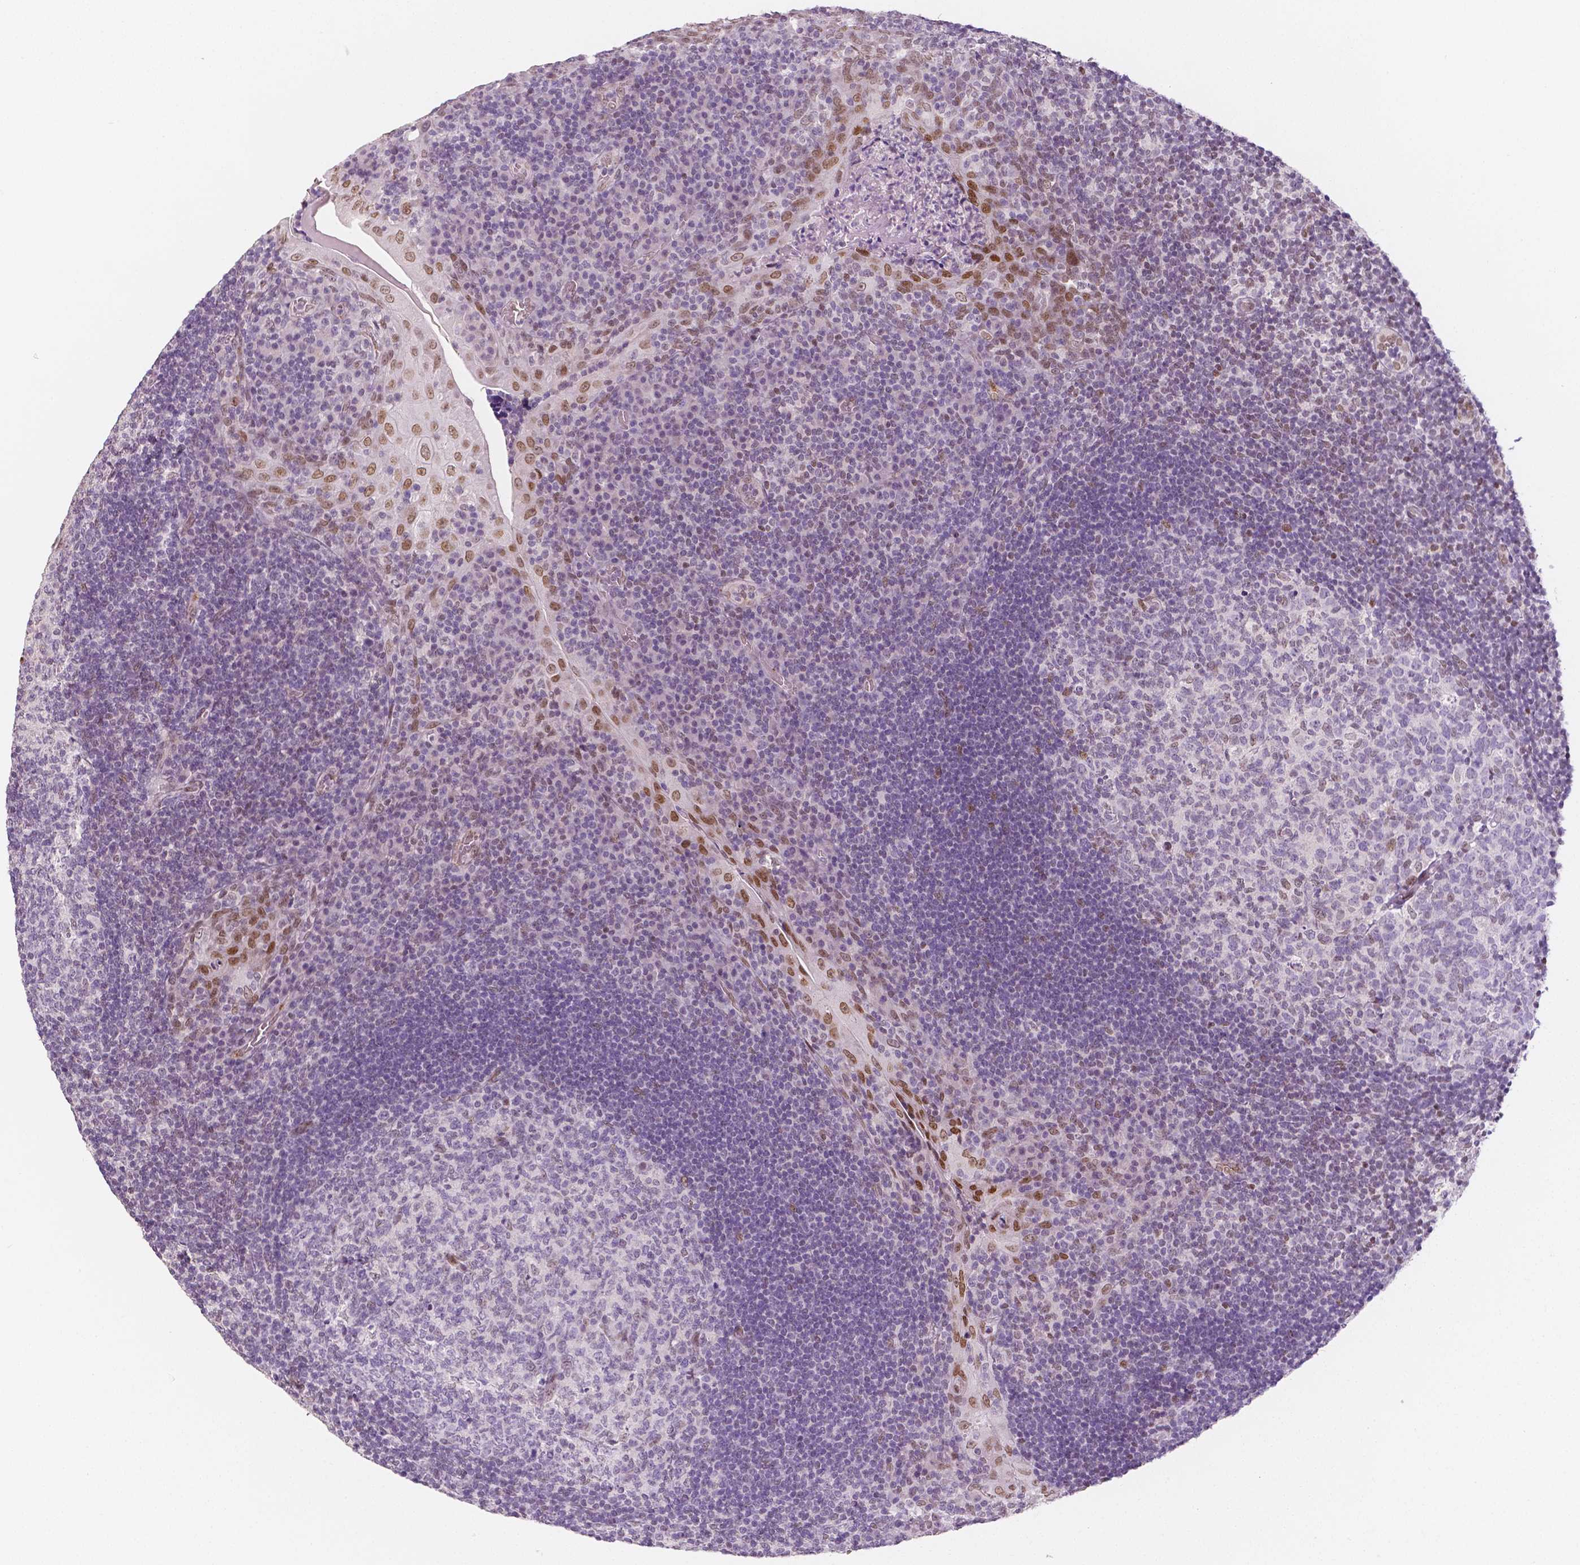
{"staining": {"intensity": "negative", "quantity": "none", "location": "none"}, "tissue": "tonsil", "cell_type": "Germinal center cells", "image_type": "normal", "snomed": [{"axis": "morphology", "description": "Normal tissue, NOS"}, {"axis": "topography", "description": "Tonsil"}], "caption": "Immunohistochemistry (IHC) micrograph of normal tonsil: tonsil stained with DAB shows no significant protein positivity in germinal center cells. (Brightfield microscopy of DAB IHC at high magnification).", "gene": "KDM5B", "patient": {"sex": "male", "age": 17}}